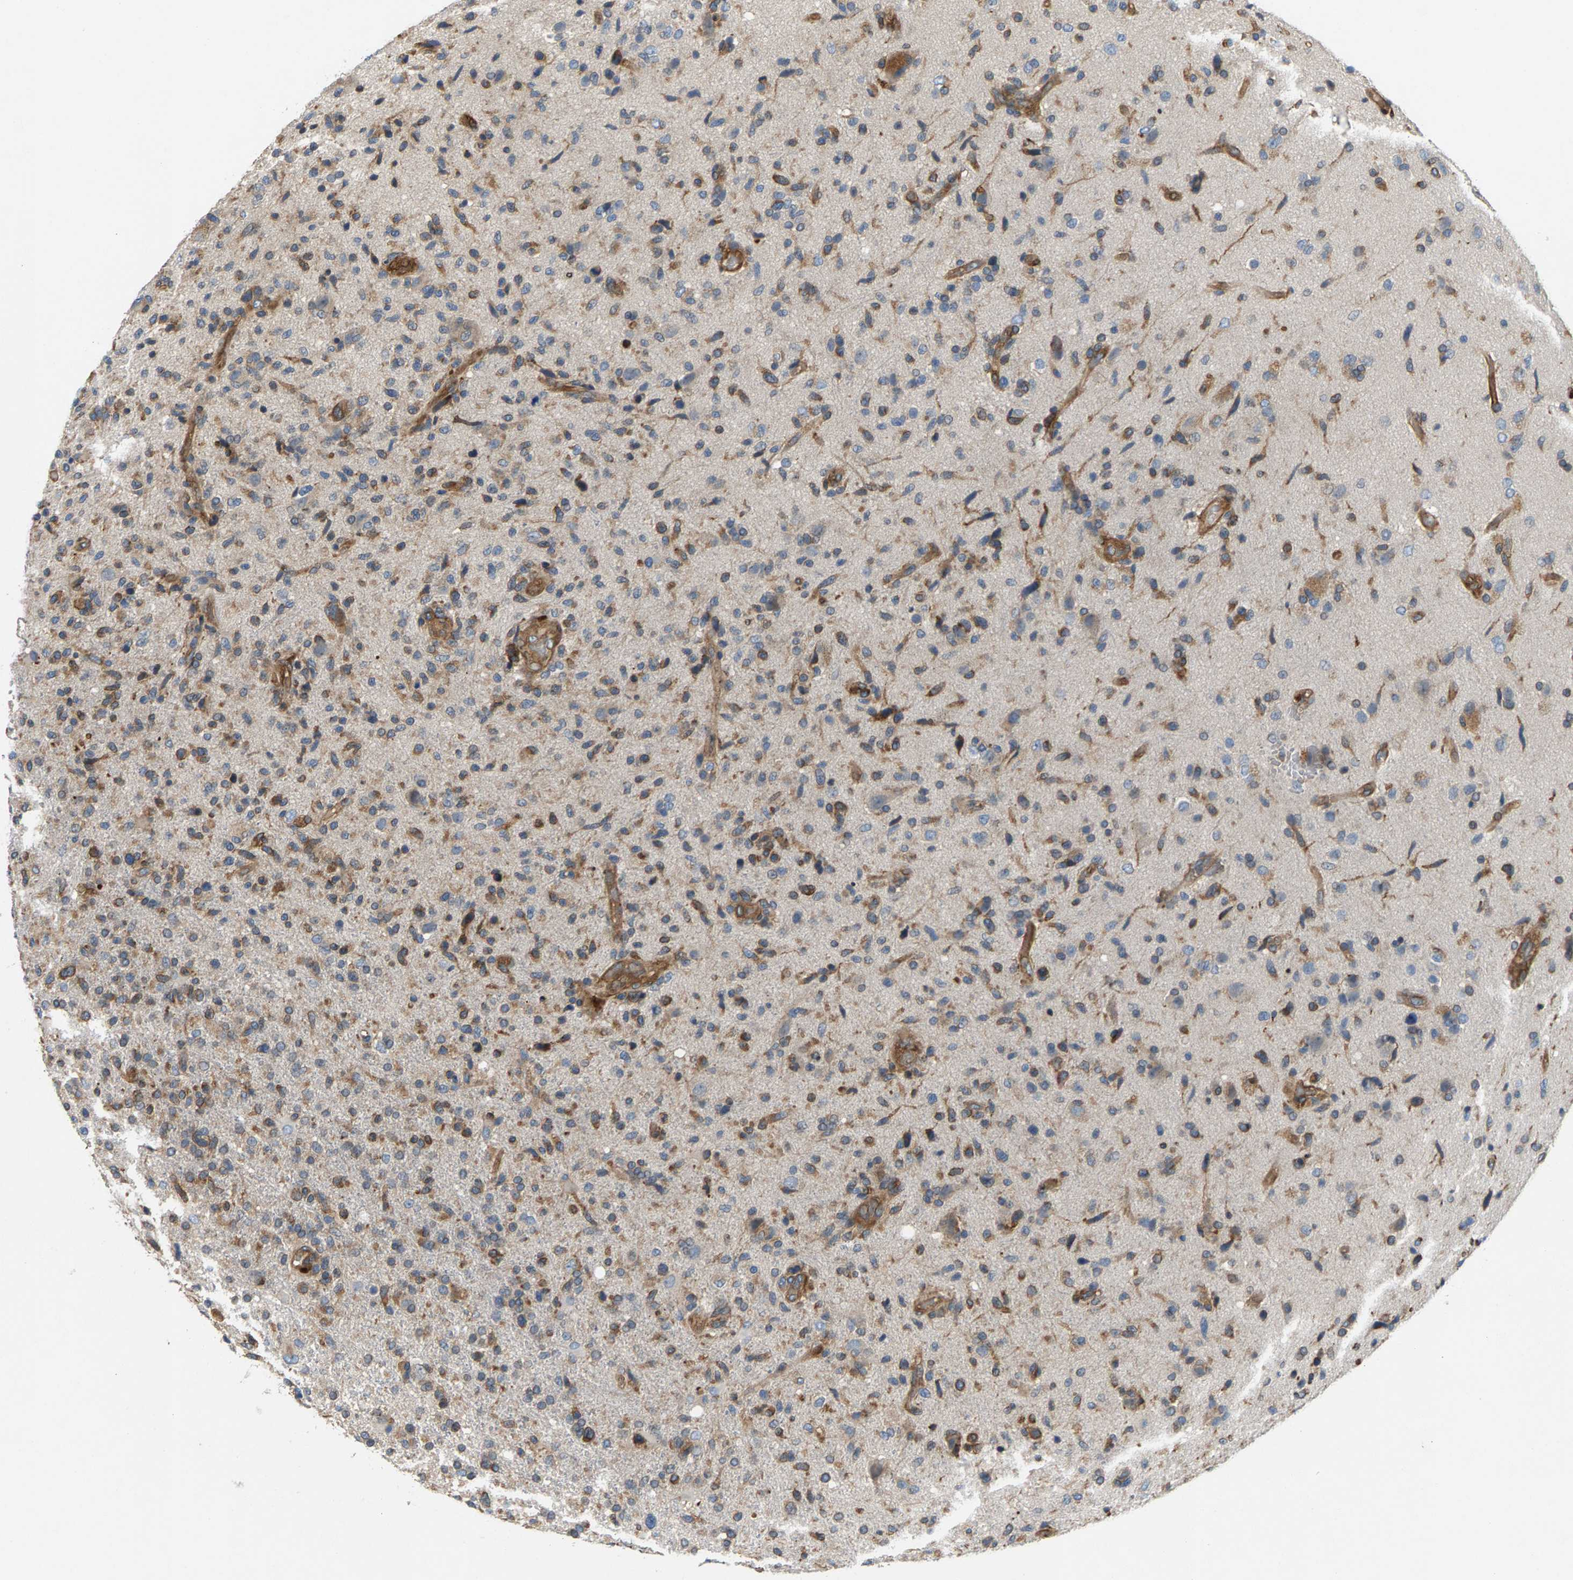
{"staining": {"intensity": "moderate", "quantity": "25%-75%", "location": "cytoplasmic/membranous"}, "tissue": "glioma", "cell_type": "Tumor cells", "image_type": "cancer", "snomed": [{"axis": "morphology", "description": "Glioma, malignant, High grade"}, {"axis": "topography", "description": "Brain"}], "caption": "The micrograph demonstrates staining of malignant glioma (high-grade), revealing moderate cytoplasmic/membranous protein expression (brown color) within tumor cells. Immunohistochemistry stains the protein in brown and the nuclei are stained blue.", "gene": "PDCL", "patient": {"sex": "male", "age": 72}}